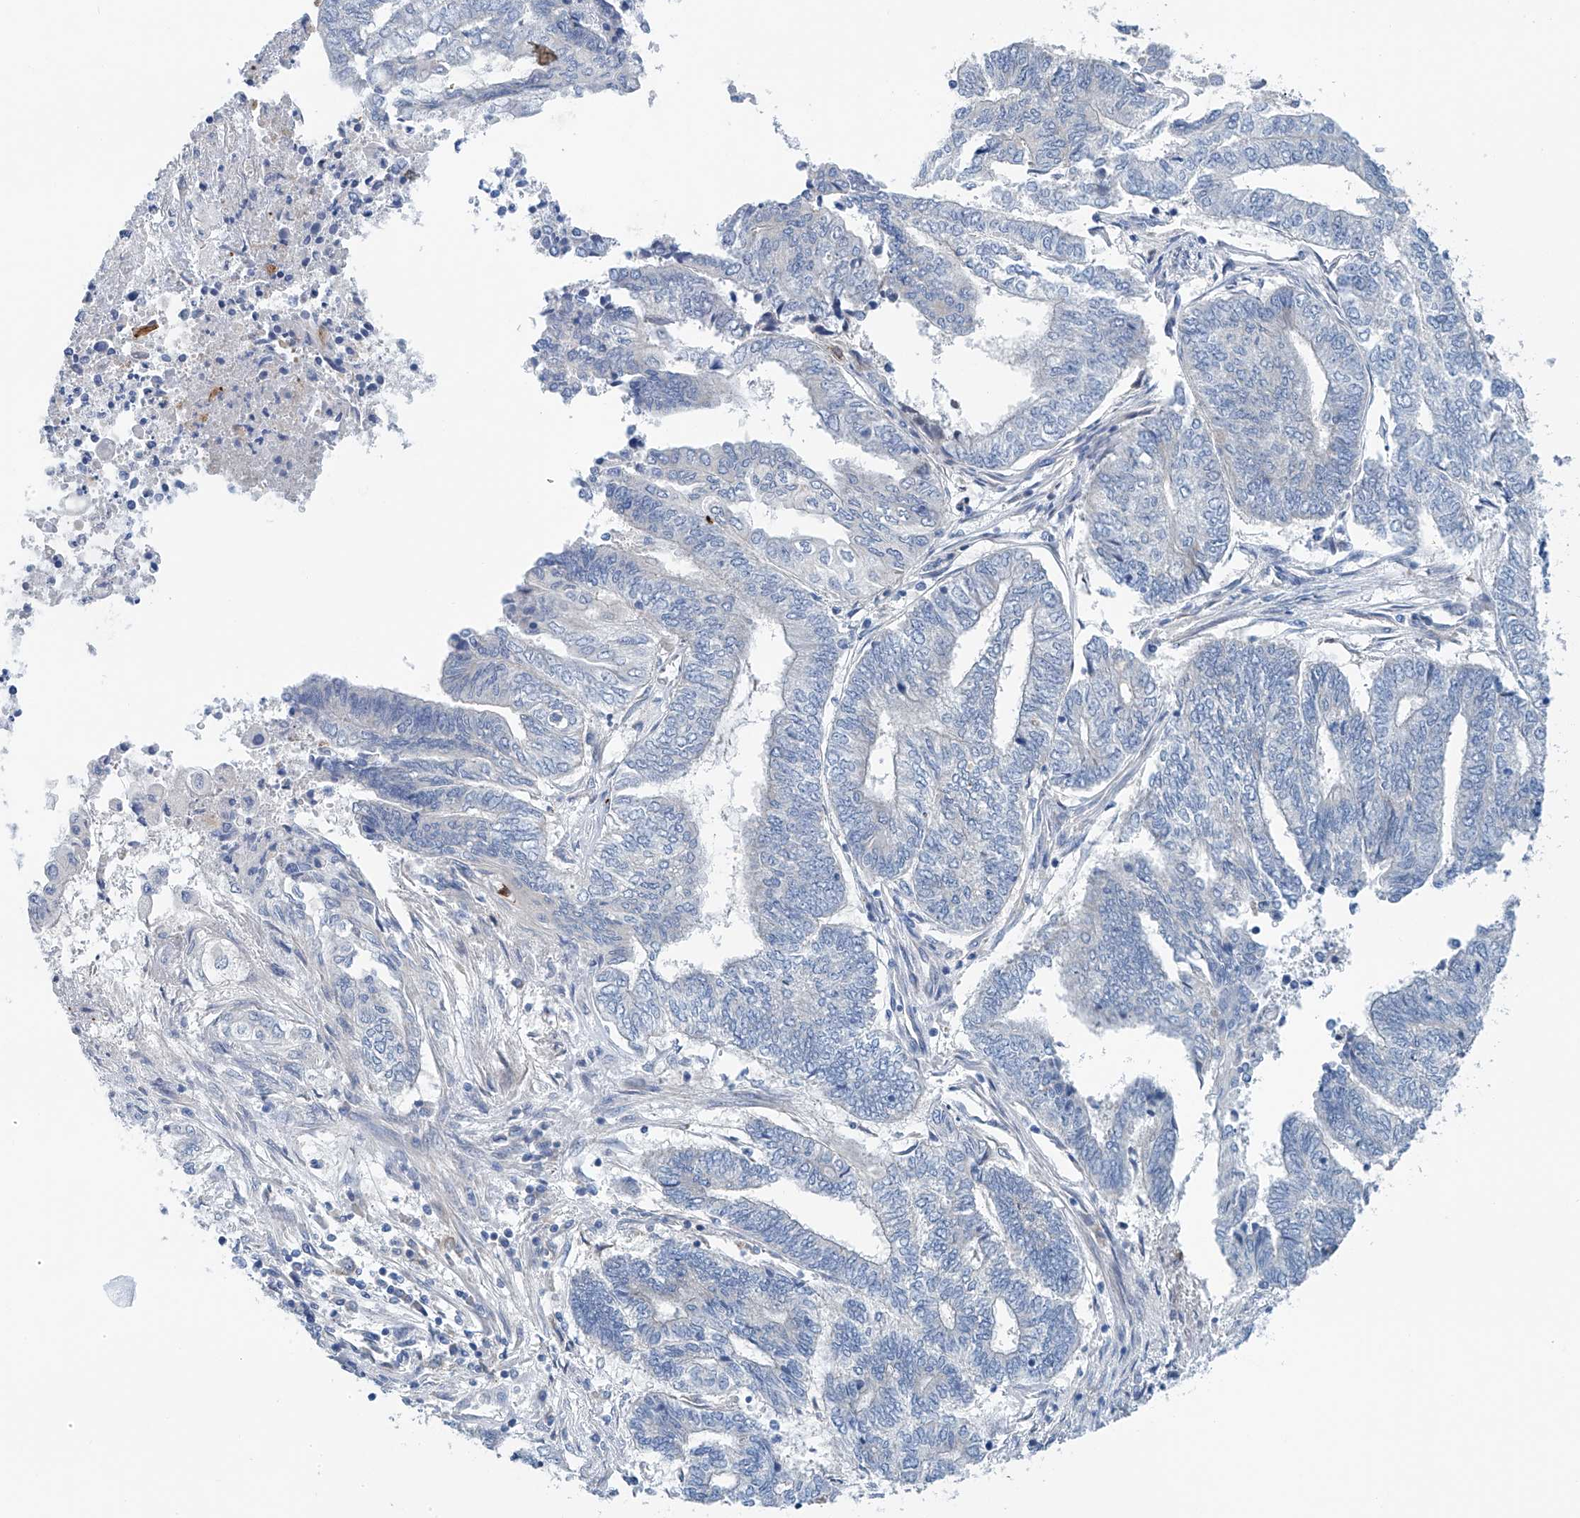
{"staining": {"intensity": "negative", "quantity": "none", "location": "none"}, "tissue": "endometrial cancer", "cell_type": "Tumor cells", "image_type": "cancer", "snomed": [{"axis": "morphology", "description": "Adenocarcinoma, NOS"}, {"axis": "topography", "description": "Uterus"}, {"axis": "topography", "description": "Endometrium"}], "caption": "Immunohistochemistry (IHC) image of human endometrial cancer (adenocarcinoma) stained for a protein (brown), which shows no expression in tumor cells.", "gene": "CEP85L", "patient": {"sex": "female", "age": 70}}